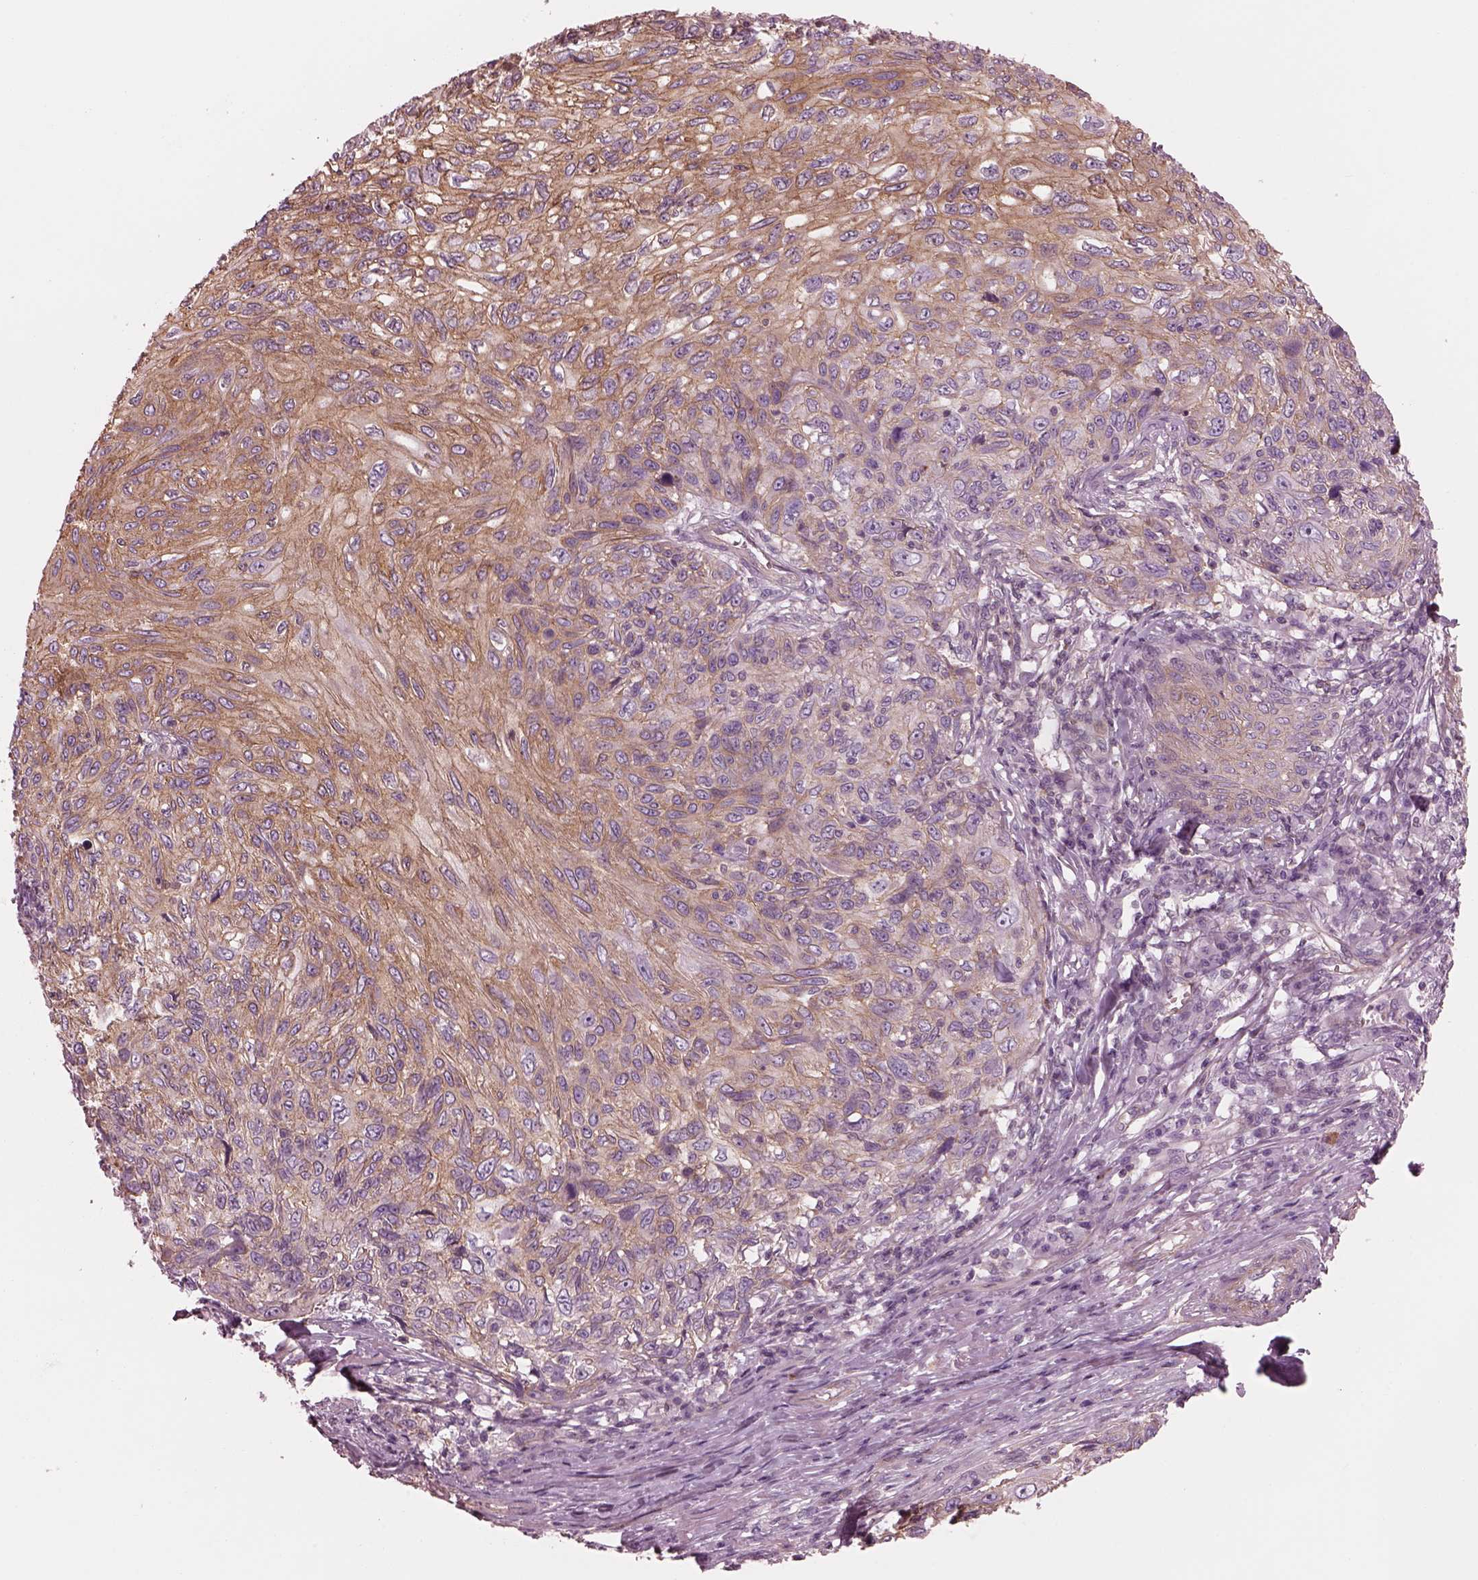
{"staining": {"intensity": "moderate", "quantity": "25%-75%", "location": "cytoplasmic/membranous"}, "tissue": "skin cancer", "cell_type": "Tumor cells", "image_type": "cancer", "snomed": [{"axis": "morphology", "description": "Squamous cell carcinoma, NOS"}, {"axis": "topography", "description": "Skin"}], "caption": "This micrograph shows IHC staining of skin cancer (squamous cell carcinoma), with medium moderate cytoplasmic/membranous expression in about 25%-75% of tumor cells.", "gene": "ELAPOR1", "patient": {"sex": "male", "age": 92}}